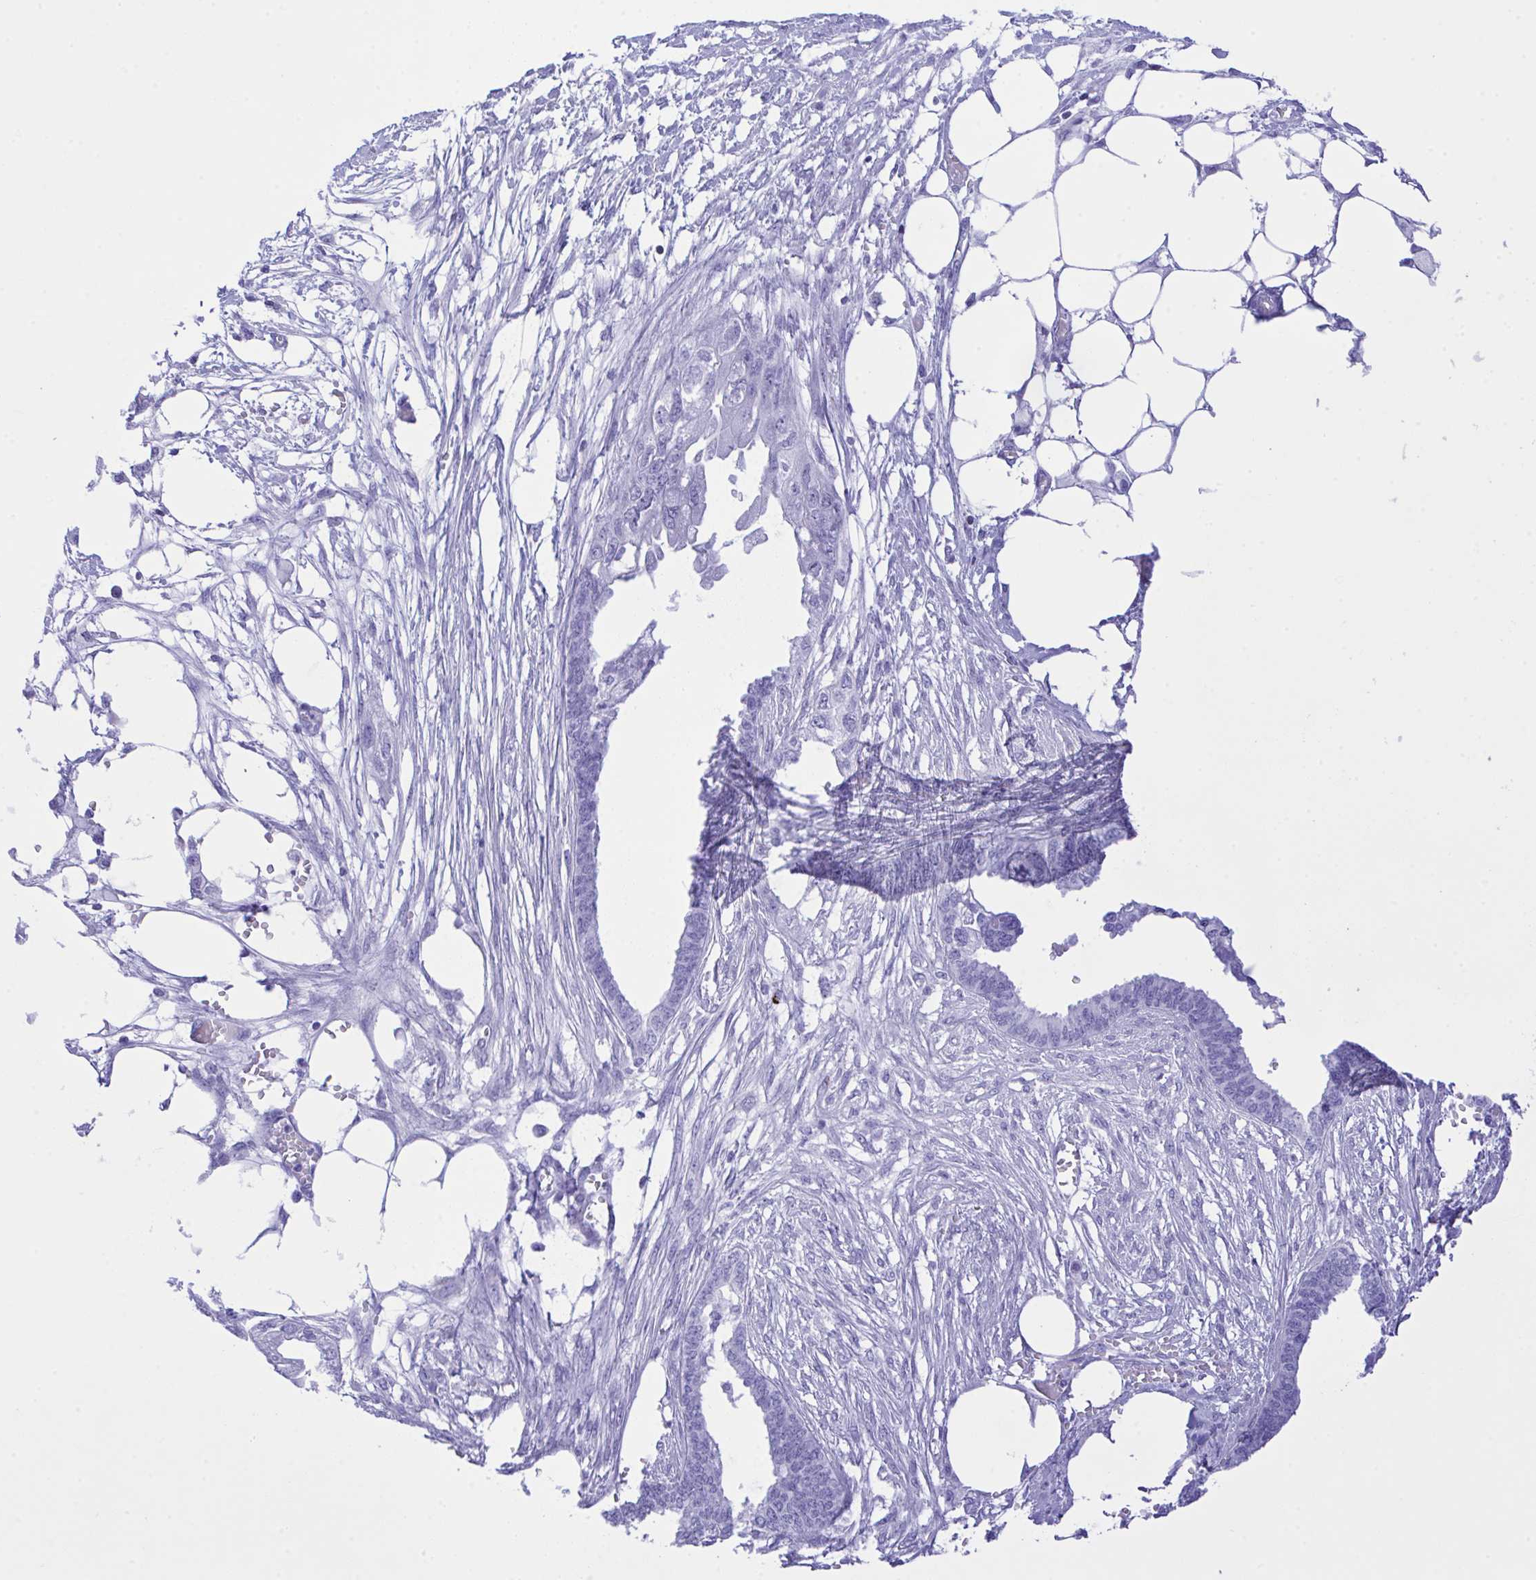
{"staining": {"intensity": "negative", "quantity": "none", "location": "none"}, "tissue": "endometrial cancer", "cell_type": "Tumor cells", "image_type": "cancer", "snomed": [{"axis": "morphology", "description": "Adenocarcinoma, NOS"}, {"axis": "morphology", "description": "Adenocarcinoma, metastatic, NOS"}, {"axis": "topography", "description": "Adipose tissue"}, {"axis": "topography", "description": "Endometrium"}], "caption": "Tumor cells are negative for brown protein staining in endometrial cancer (metastatic adenocarcinoma).", "gene": "SELENOV", "patient": {"sex": "female", "age": 67}}